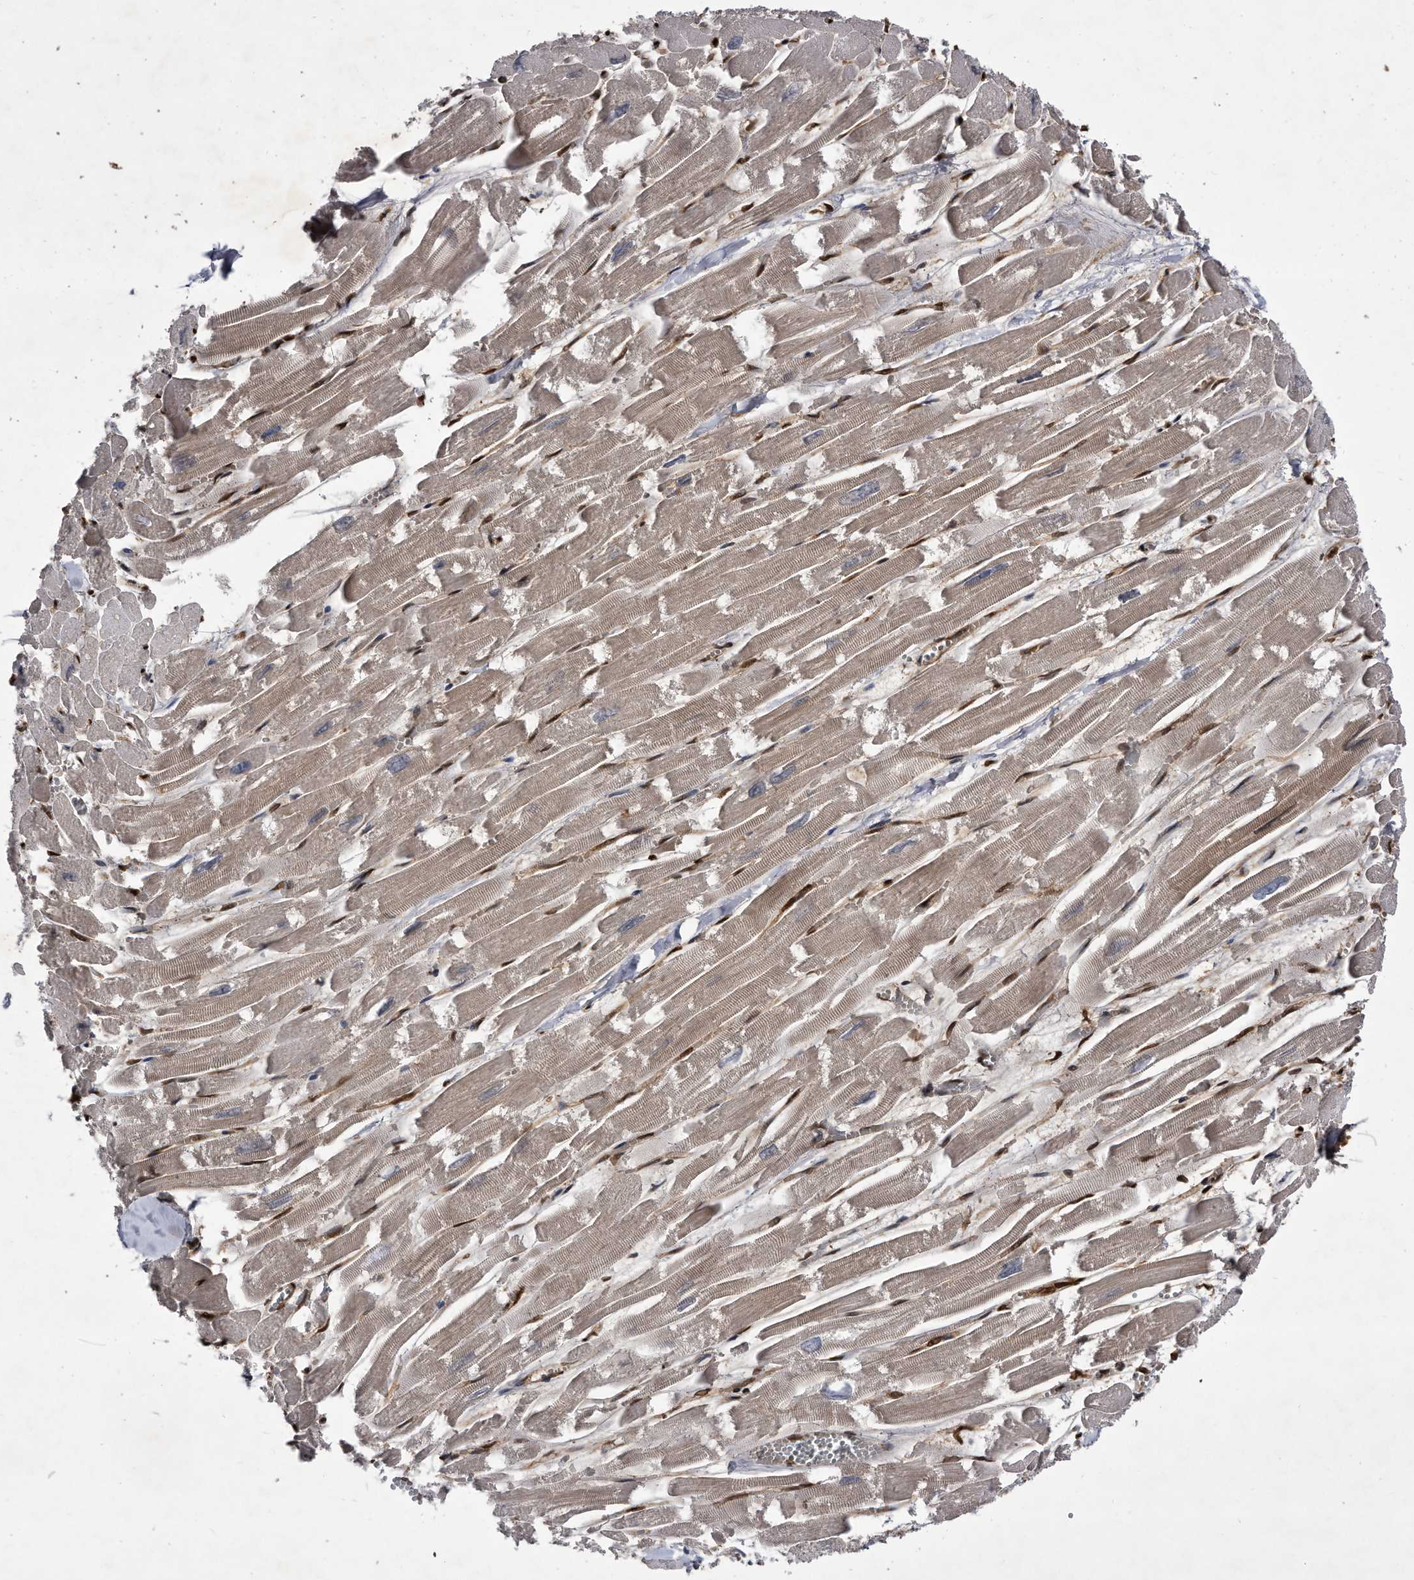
{"staining": {"intensity": "strong", "quantity": "25%-75%", "location": "cytoplasmic/membranous,nuclear"}, "tissue": "heart muscle", "cell_type": "Cardiomyocytes", "image_type": "normal", "snomed": [{"axis": "morphology", "description": "Normal tissue, NOS"}, {"axis": "topography", "description": "Heart"}], "caption": "This micrograph shows immunohistochemistry (IHC) staining of benign human heart muscle, with high strong cytoplasmic/membranous,nuclear positivity in approximately 25%-75% of cardiomyocytes.", "gene": "RAD23B", "patient": {"sex": "male", "age": 54}}